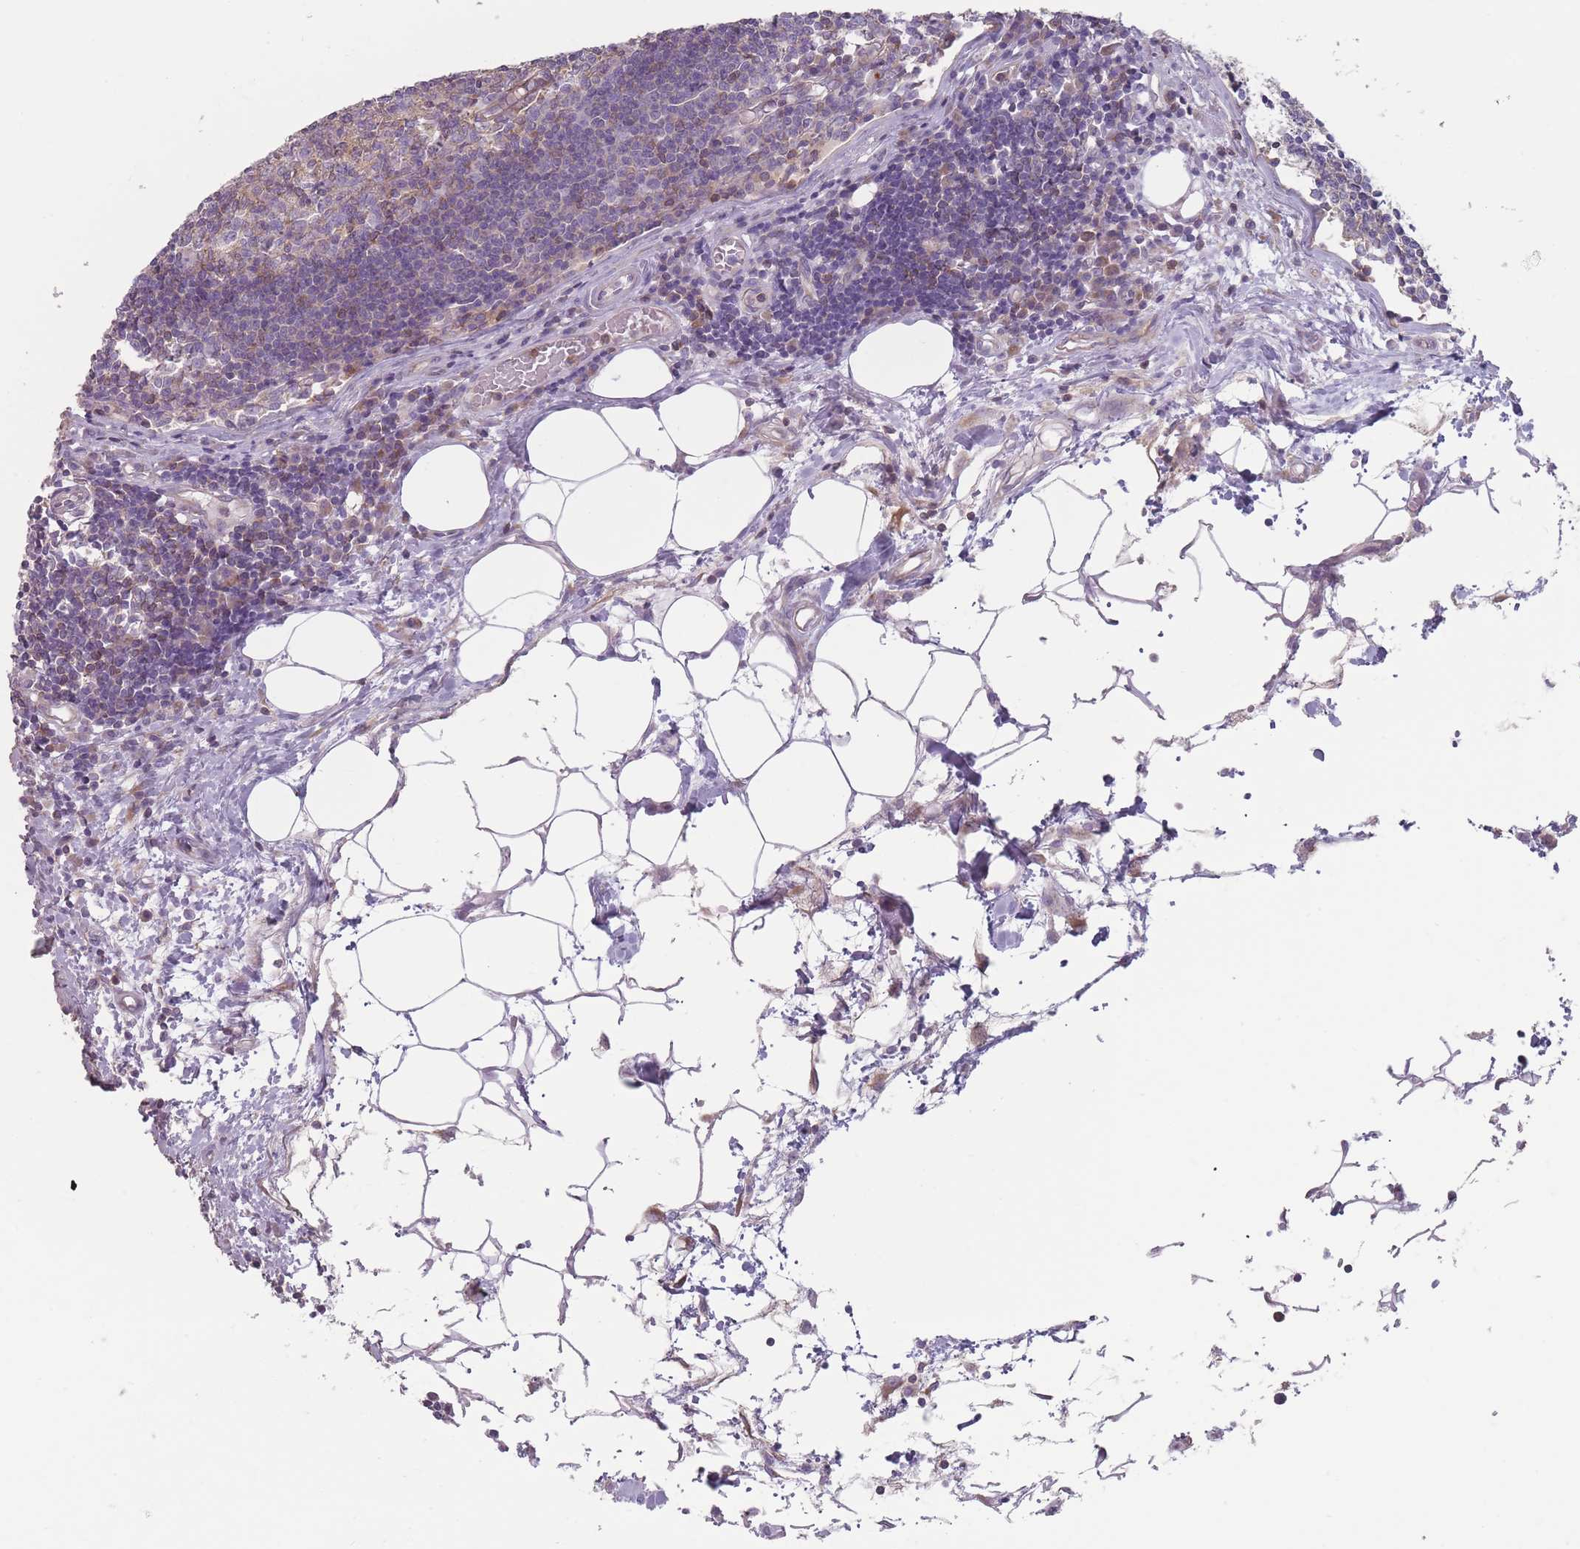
{"staining": {"intensity": "weak", "quantity": "<25%", "location": "cytoplasmic/membranous"}, "tissue": "lymph node", "cell_type": "Germinal center cells", "image_type": "normal", "snomed": [{"axis": "morphology", "description": "Normal tissue, NOS"}, {"axis": "topography", "description": "Lymph node"}], "caption": "Benign lymph node was stained to show a protein in brown. There is no significant positivity in germinal center cells.", "gene": "HSBP1L1", "patient": {"sex": "female", "age": 55}}